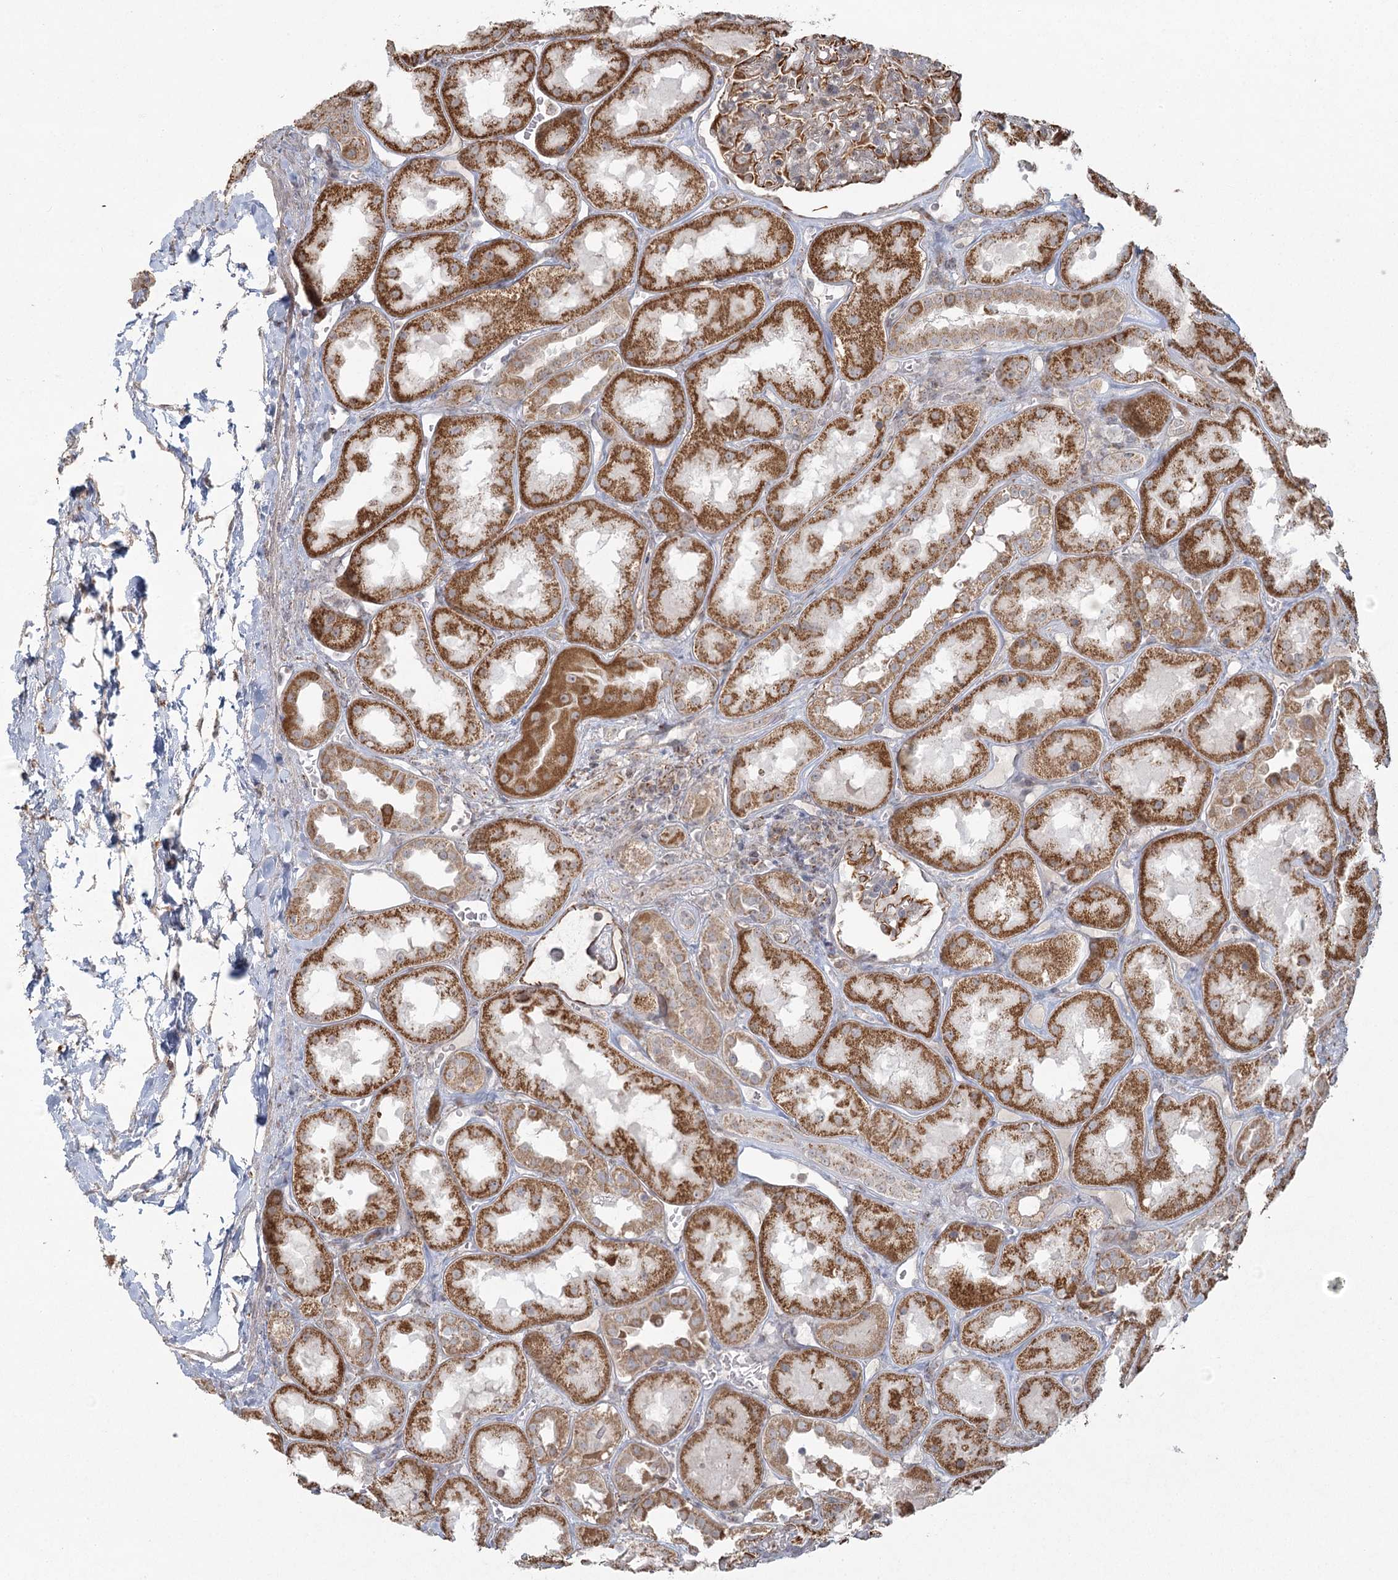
{"staining": {"intensity": "moderate", "quantity": "25%-75%", "location": "cytoplasmic/membranous"}, "tissue": "kidney", "cell_type": "Cells in glomeruli", "image_type": "normal", "snomed": [{"axis": "morphology", "description": "Normal tissue, NOS"}, {"axis": "topography", "description": "Kidney"}], "caption": "Kidney stained with a brown dye shows moderate cytoplasmic/membranous positive staining in approximately 25%-75% of cells in glomeruli.", "gene": "LACTB", "patient": {"sex": "male", "age": 70}}